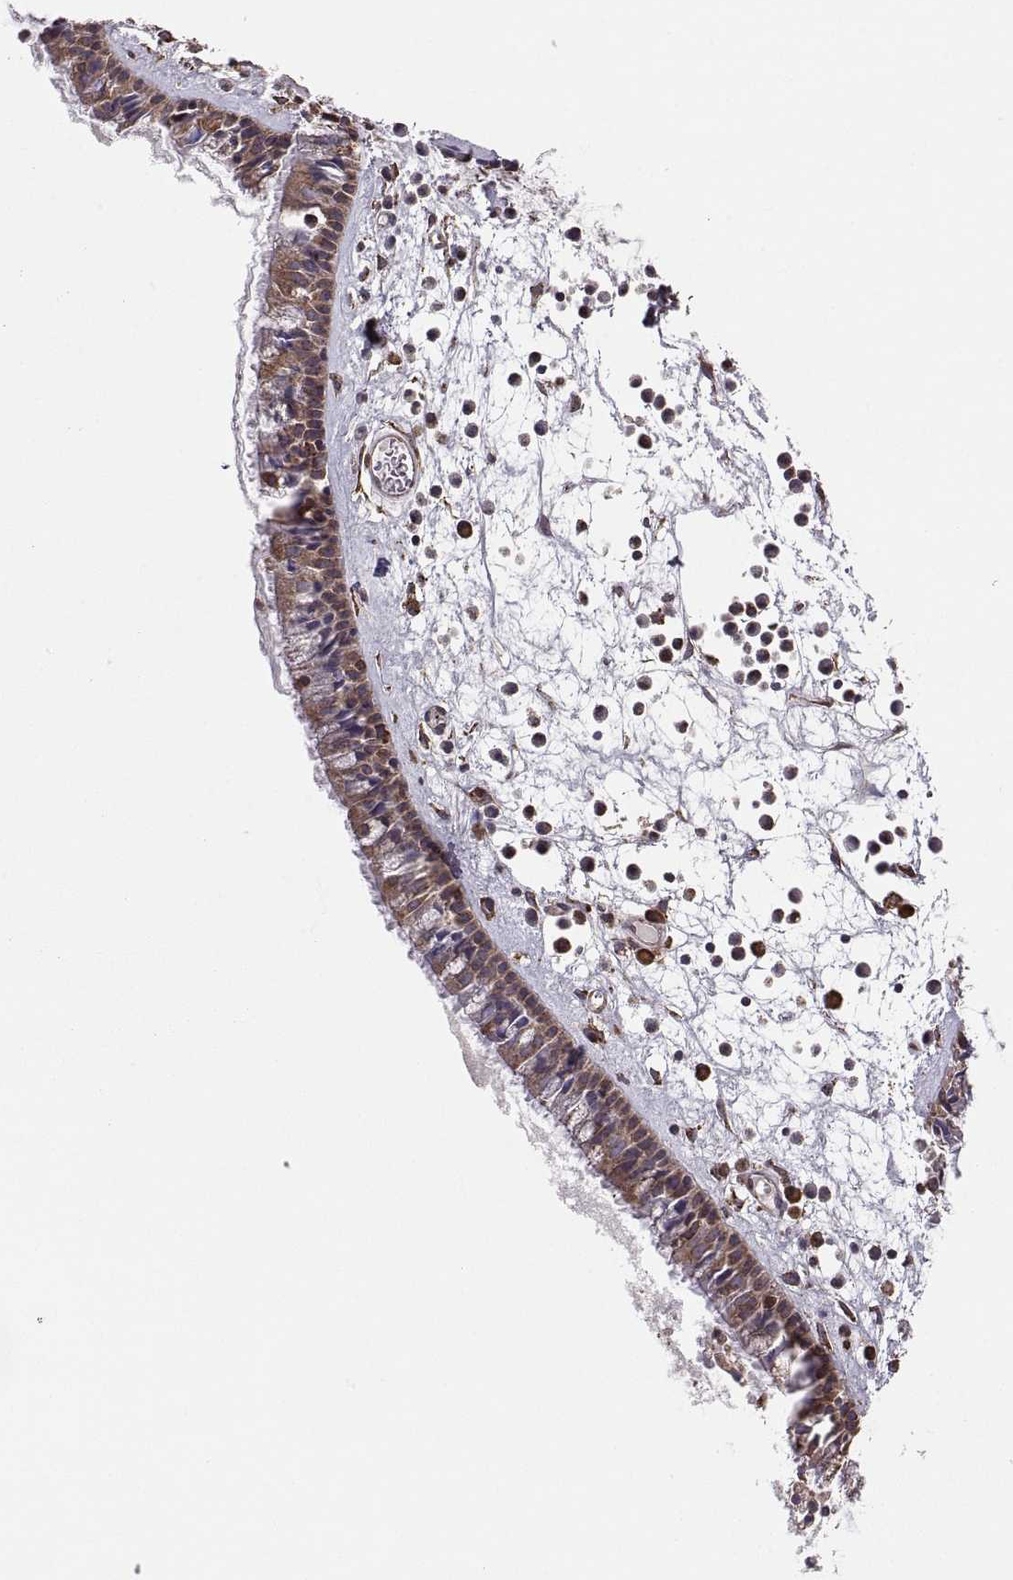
{"staining": {"intensity": "strong", "quantity": ">75%", "location": "cytoplasmic/membranous"}, "tissue": "nasopharynx", "cell_type": "Respiratory epithelial cells", "image_type": "normal", "snomed": [{"axis": "morphology", "description": "Normal tissue, NOS"}, {"axis": "topography", "description": "Nasopharynx"}], "caption": "Unremarkable nasopharynx displays strong cytoplasmic/membranous positivity in approximately >75% of respiratory epithelial cells, visualized by immunohistochemistry.", "gene": "PDIA3", "patient": {"sex": "female", "age": 47}}